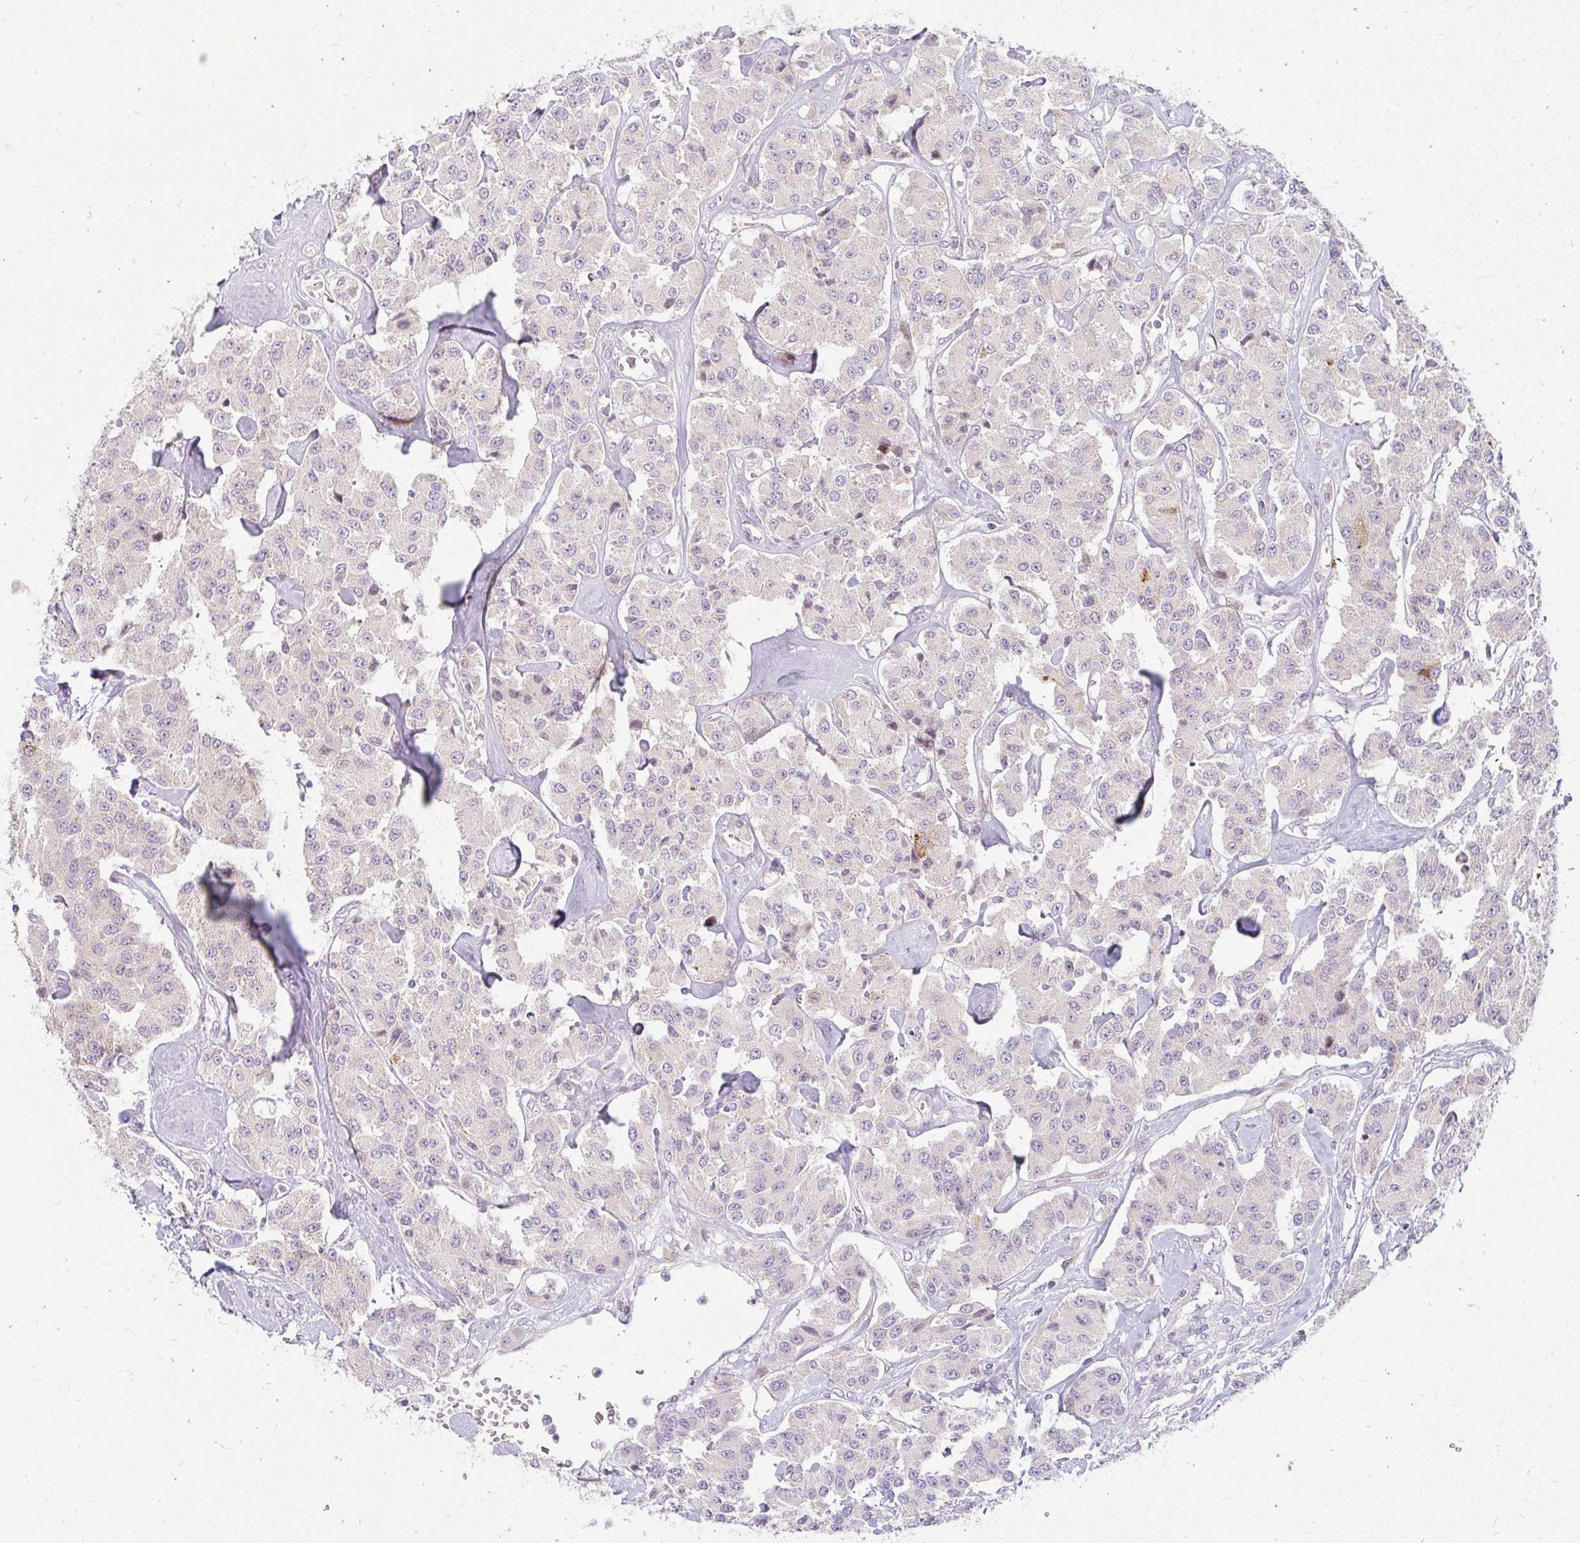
{"staining": {"intensity": "negative", "quantity": "none", "location": "none"}, "tissue": "carcinoid", "cell_type": "Tumor cells", "image_type": "cancer", "snomed": [{"axis": "morphology", "description": "Carcinoid, malignant, NOS"}, {"axis": "topography", "description": "Pancreas"}], "caption": "A micrograph of carcinoid stained for a protein displays no brown staining in tumor cells.", "gene": "PLA2G5", "patient": {"sex": "male", "age": 41}}